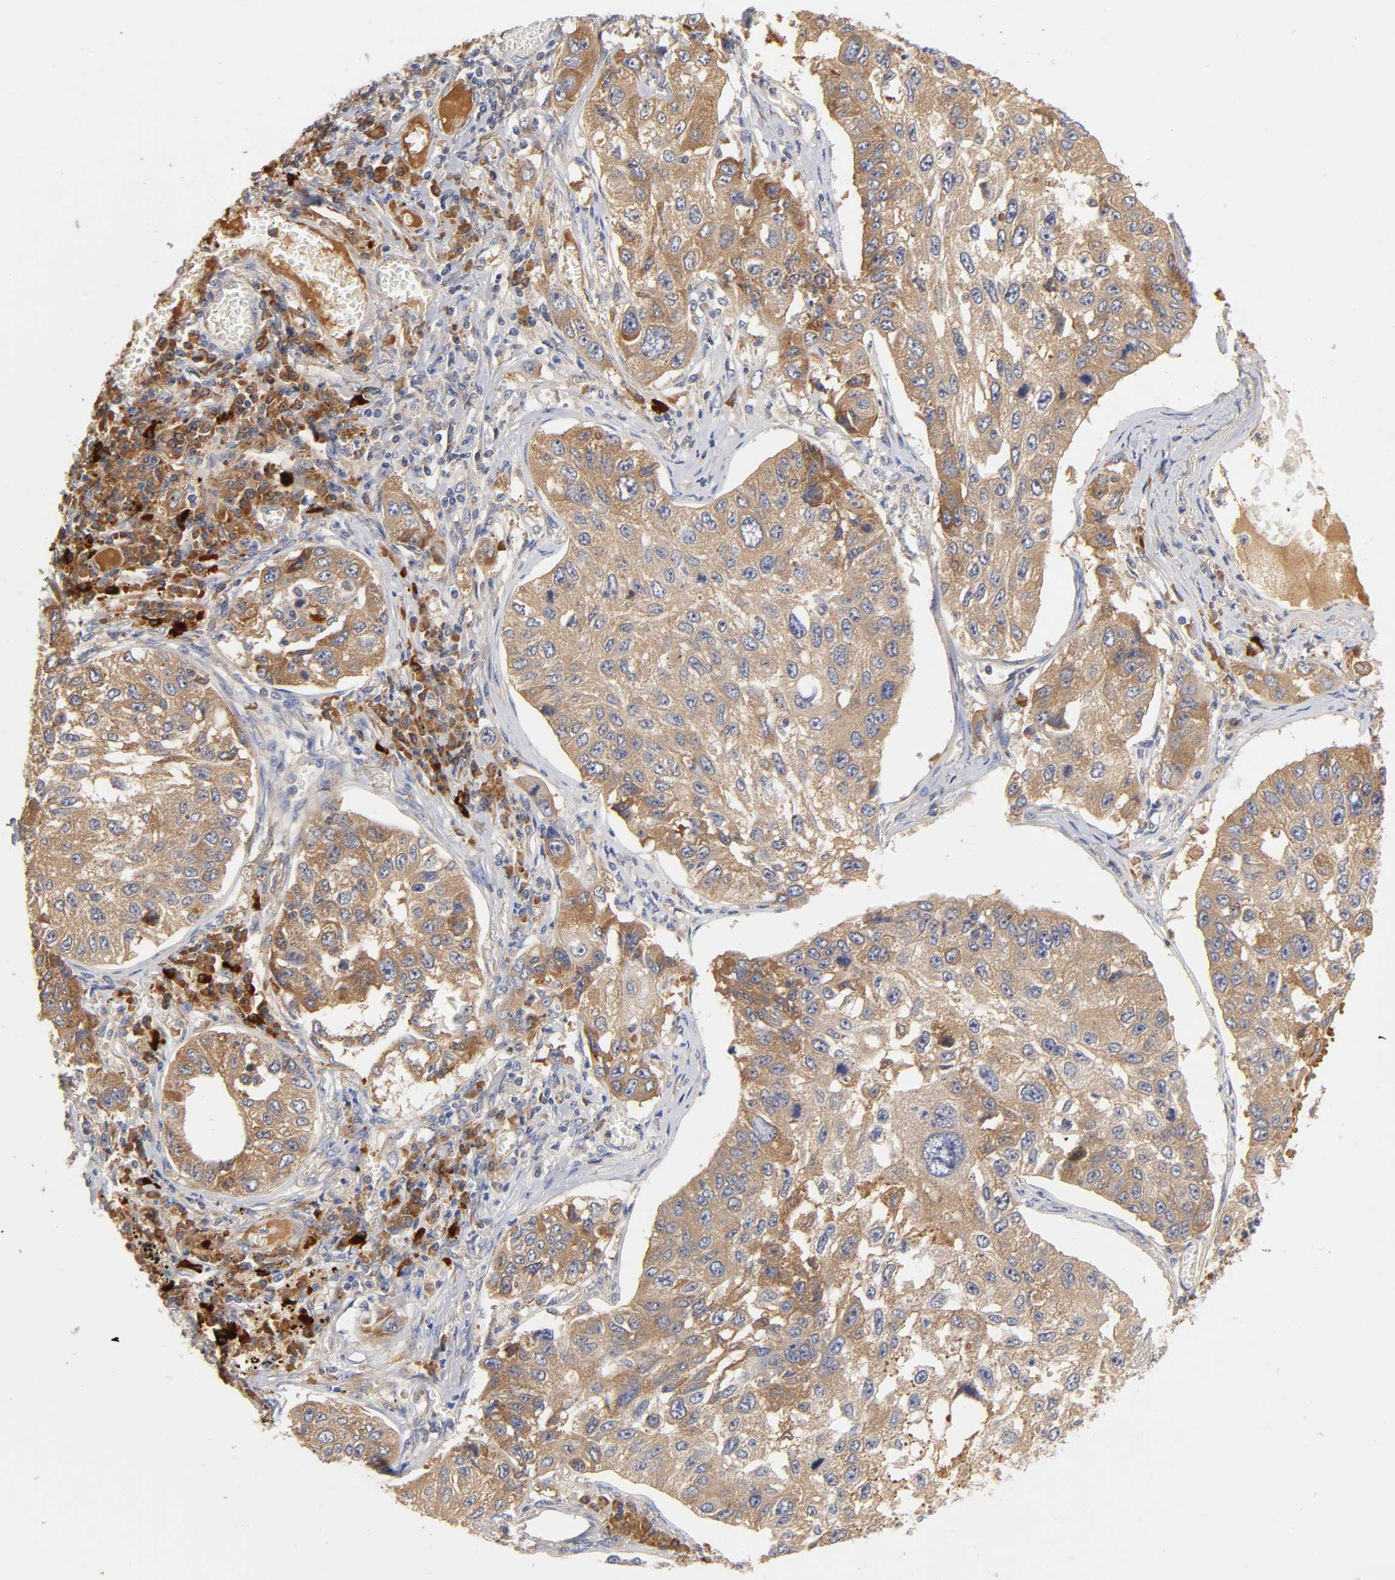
{"staining": {"intensity": "moderate", "quantity": ">75%", "location": "cytoplasmic/membranous"}, "tissue": "lung cancer", "cell_type": "Tumor cells", "image_type": "cancer", "snomed": [{"axis": "morphology", "description": "Squamous cell carcinoma, NOS"}, {"axis": "topography", "description": "Lung"}], "caption": "Immunohistochemistry of human lung squamous cell carcinoma demonstrates medium levels of moderate cytoplasmic/membranous expression in approximately >75% of tumor cells.", "gene": "RPS29", "patient": {"sex": "male", "age": 71}}